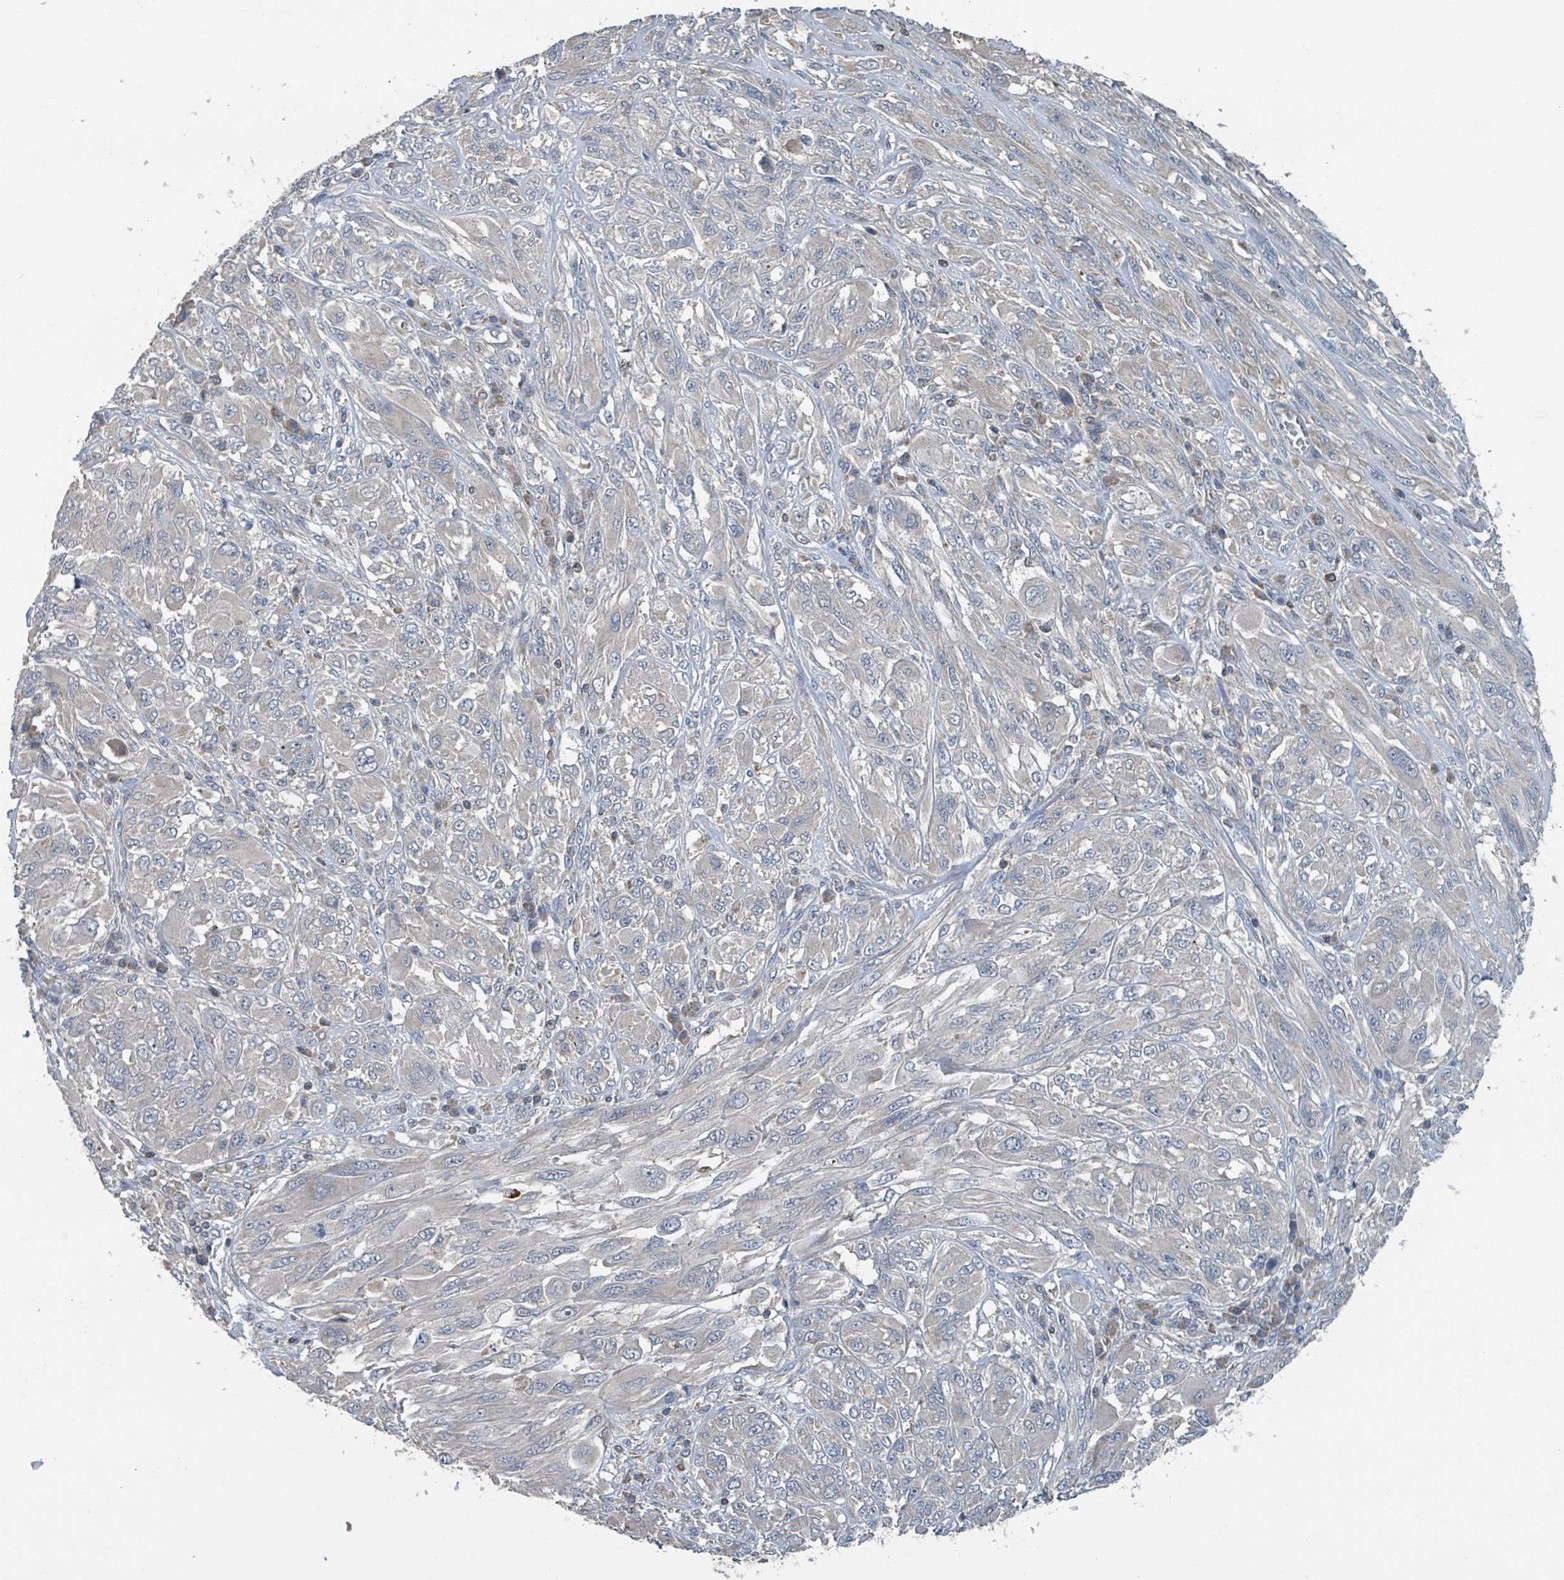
{"staining": {"intensity": "negative", "quantity": "none", "location": "none"}, "tissue": "melanoma", "cell_type": "Tumor cells", "image_type": "cancer", "snomed": [{"axis": "morphology", "description": "Malignant melanoma, NOS"}, {"axis": "topography", "description": "Skin"}], "caption": "An image of melanoma stained for a protein exhibits no brown staining in tumor cells.", "gene": "ACBD4", "patient": {"sex": "female", "age": 91}}